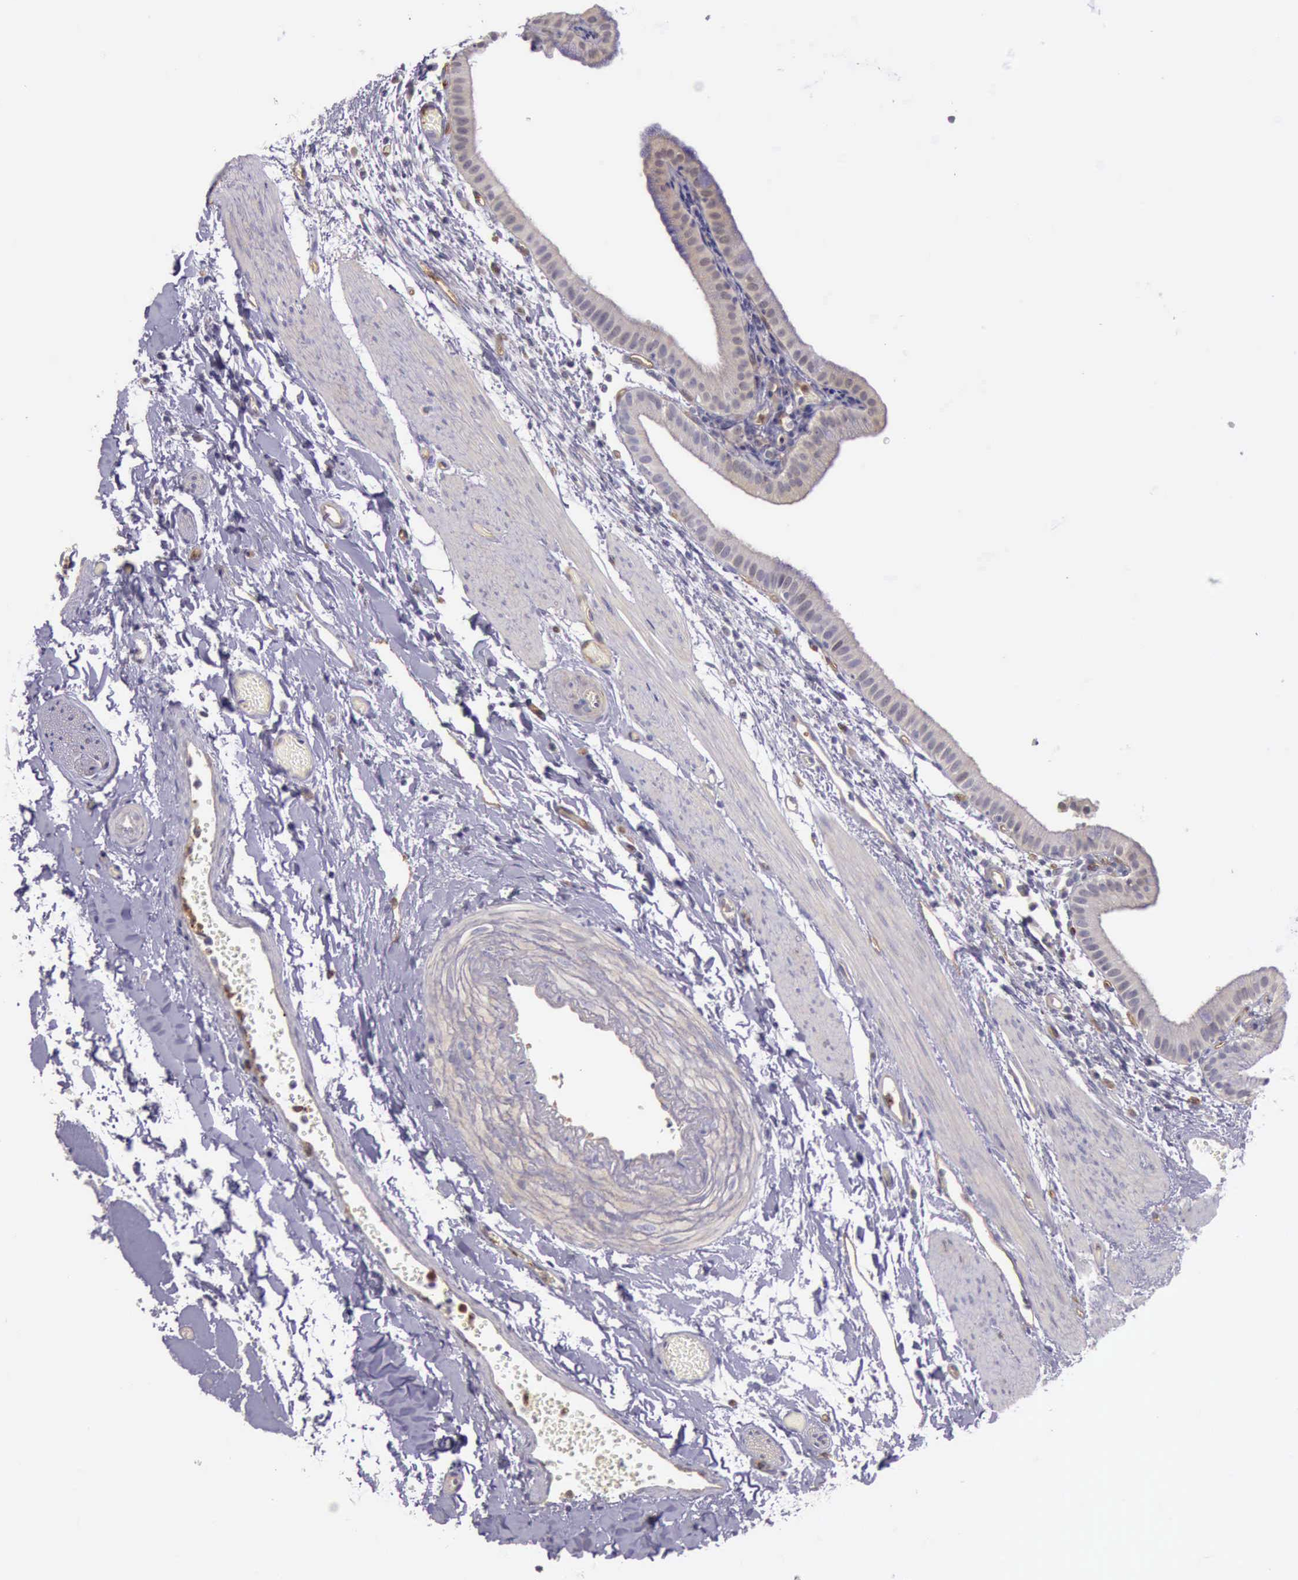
{"staining": {"intensity": "weak", "quantity": "<25%", "location": "cytoplasmic/membranous"}, "tissue": "gallbladder", "cell_type": "Glandular cells", "image_type": "normal", "snomed": [{"axis": "morphology", "description": "Normal tissue, NOS"}, {"axis": "topography", "description": "Gallbladder"}], "caption": "The immunohistochemistry (IHC) image has no significant positivity in glandular cells of gallbladder. (DAB immunohistochemistry (IHC) with hematoxylin counter stain).", "gene": "TCEANC", "patient": {"sex": "female", "age": 48}}